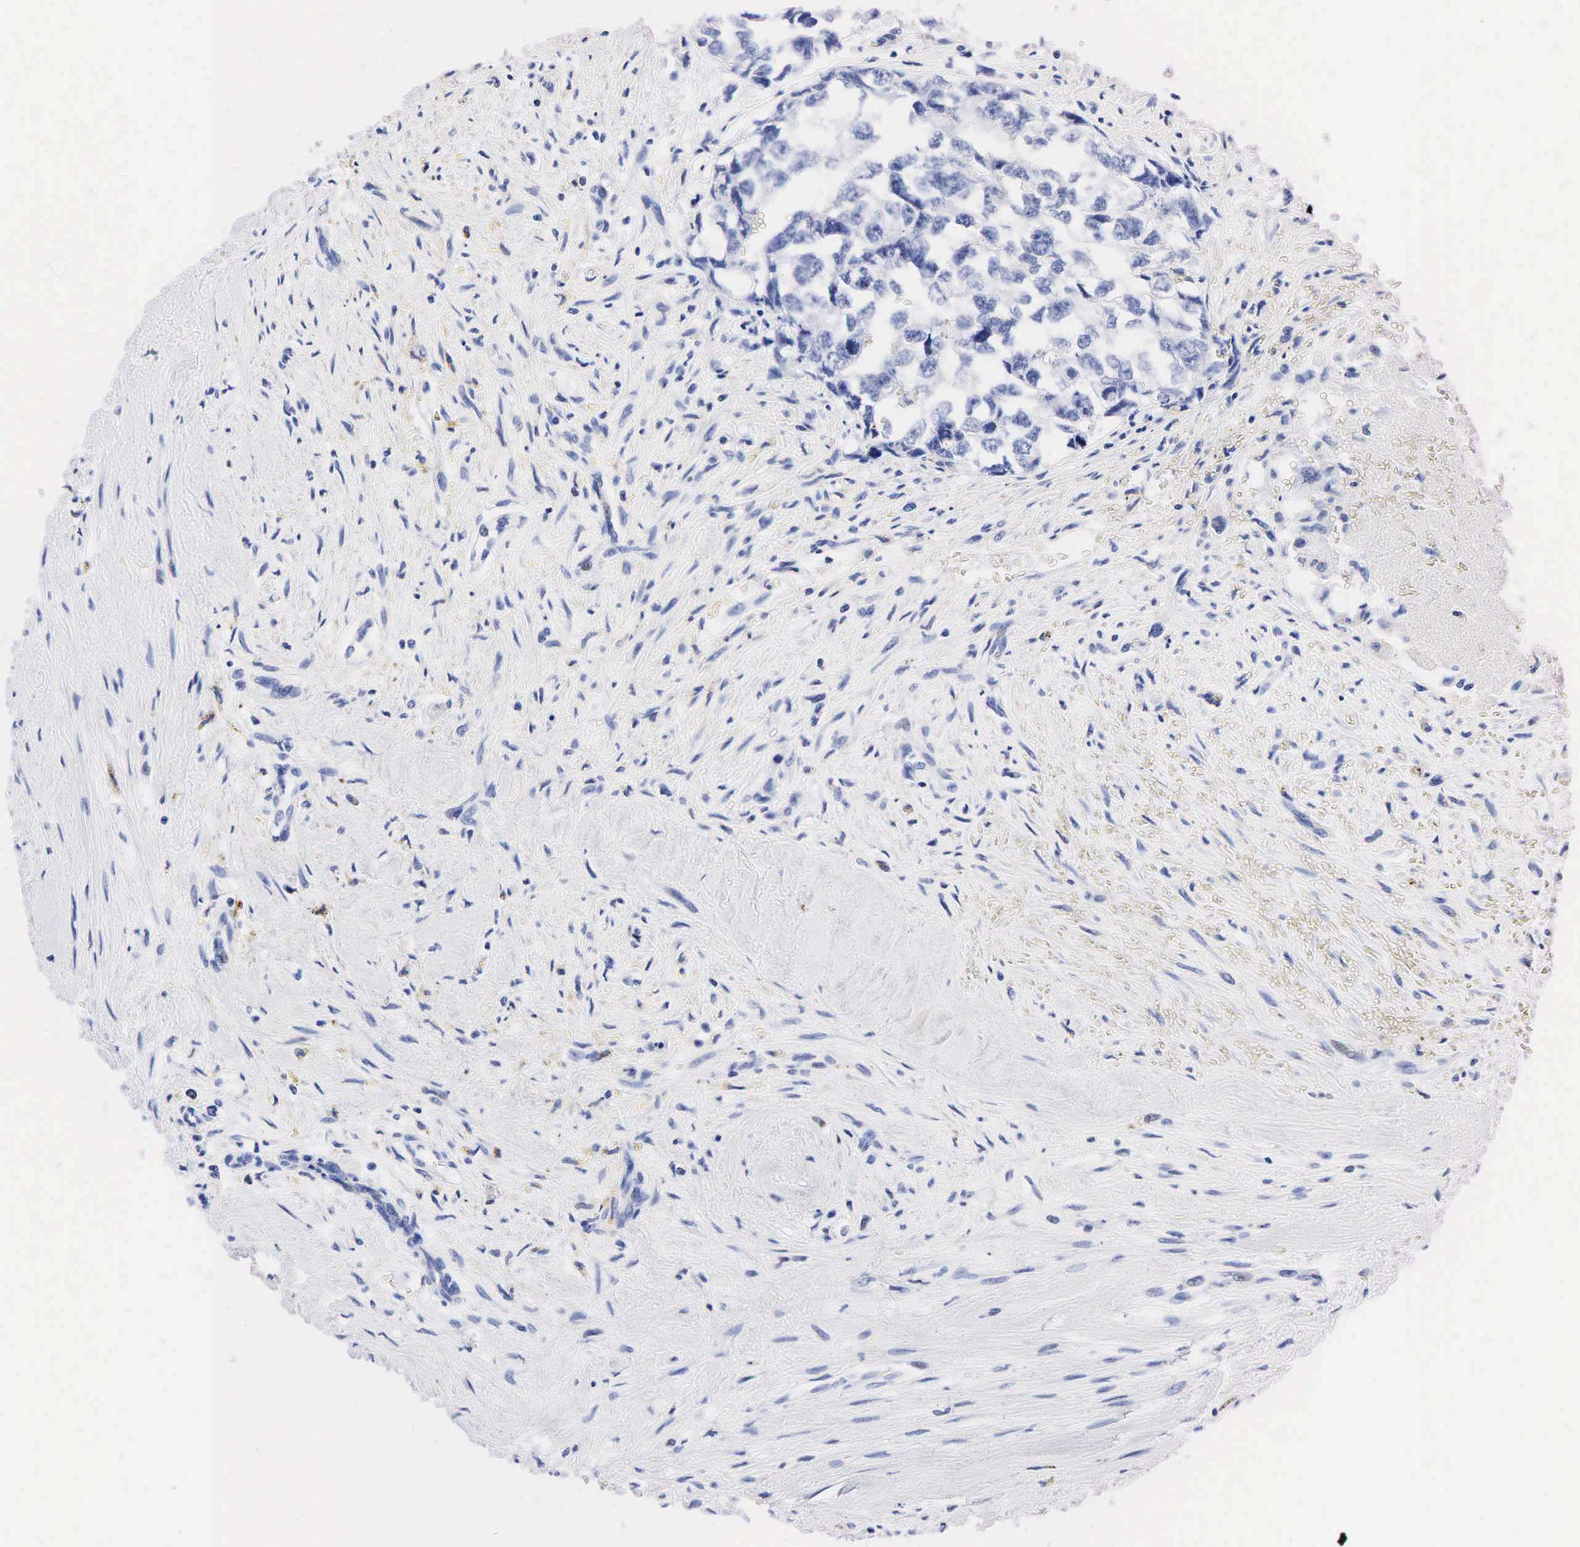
{"staining": {"intensity": "negative", "quantity": "none", "location": "none"}, "tissue": "testis cancer", "cell_type": "Tumor cells", "image_type": "cancer", "snomed": [{"axis": "morphology", "description": "Carcinoma, Embryonal, NOS"}, {"axis": "topography", "description": "Testis"}], "caption": "Testis cancer (embryonal carcinoma) was stained to show a protein in brown. There is no significant expression in tumor cells.", "gene": "PTH", "patient": {"sex": "male", "age": 31}}